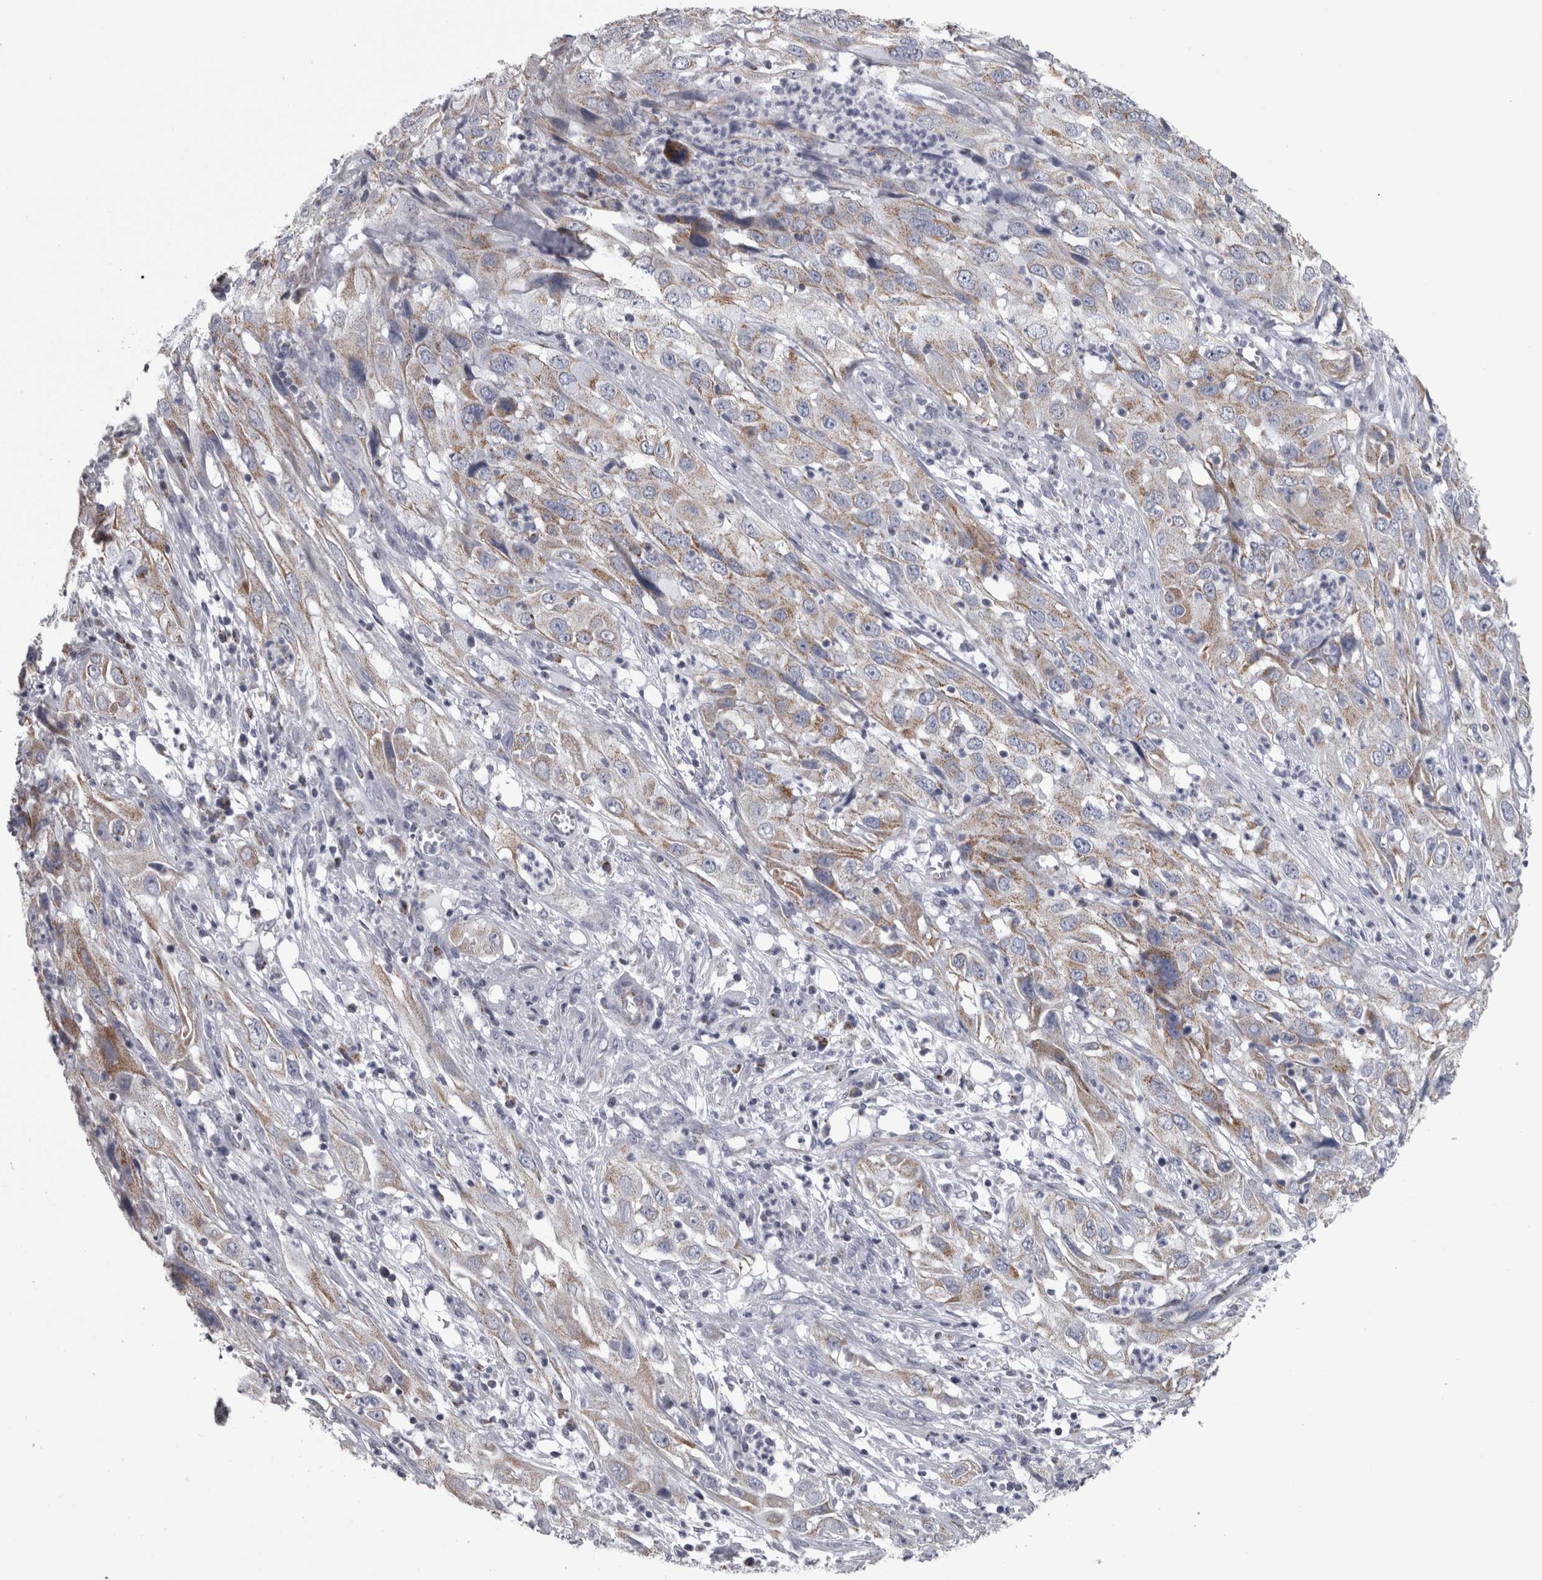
{"staining": {"intensity": "moderate", "quantity": ">75%", "location": "cytoplasmic/membranous"}, "tissue": "cervical cancer", "cell_type": "Tumor cells", "image_type": "cancer", "snomed": [{"axis": "morphology", "description": "Squamous cell carcinoma, NOS"}, {"axis": "topography", "description": "Cervix"}], "caption": "Tumor cells exhibit medium levels of moderate cytoplasmic/membranous expression in about >75% of cells in squamous cell carcinoma (cervical).", "gene": "DBT", "patient": {"sex": "female", "age": 32}}